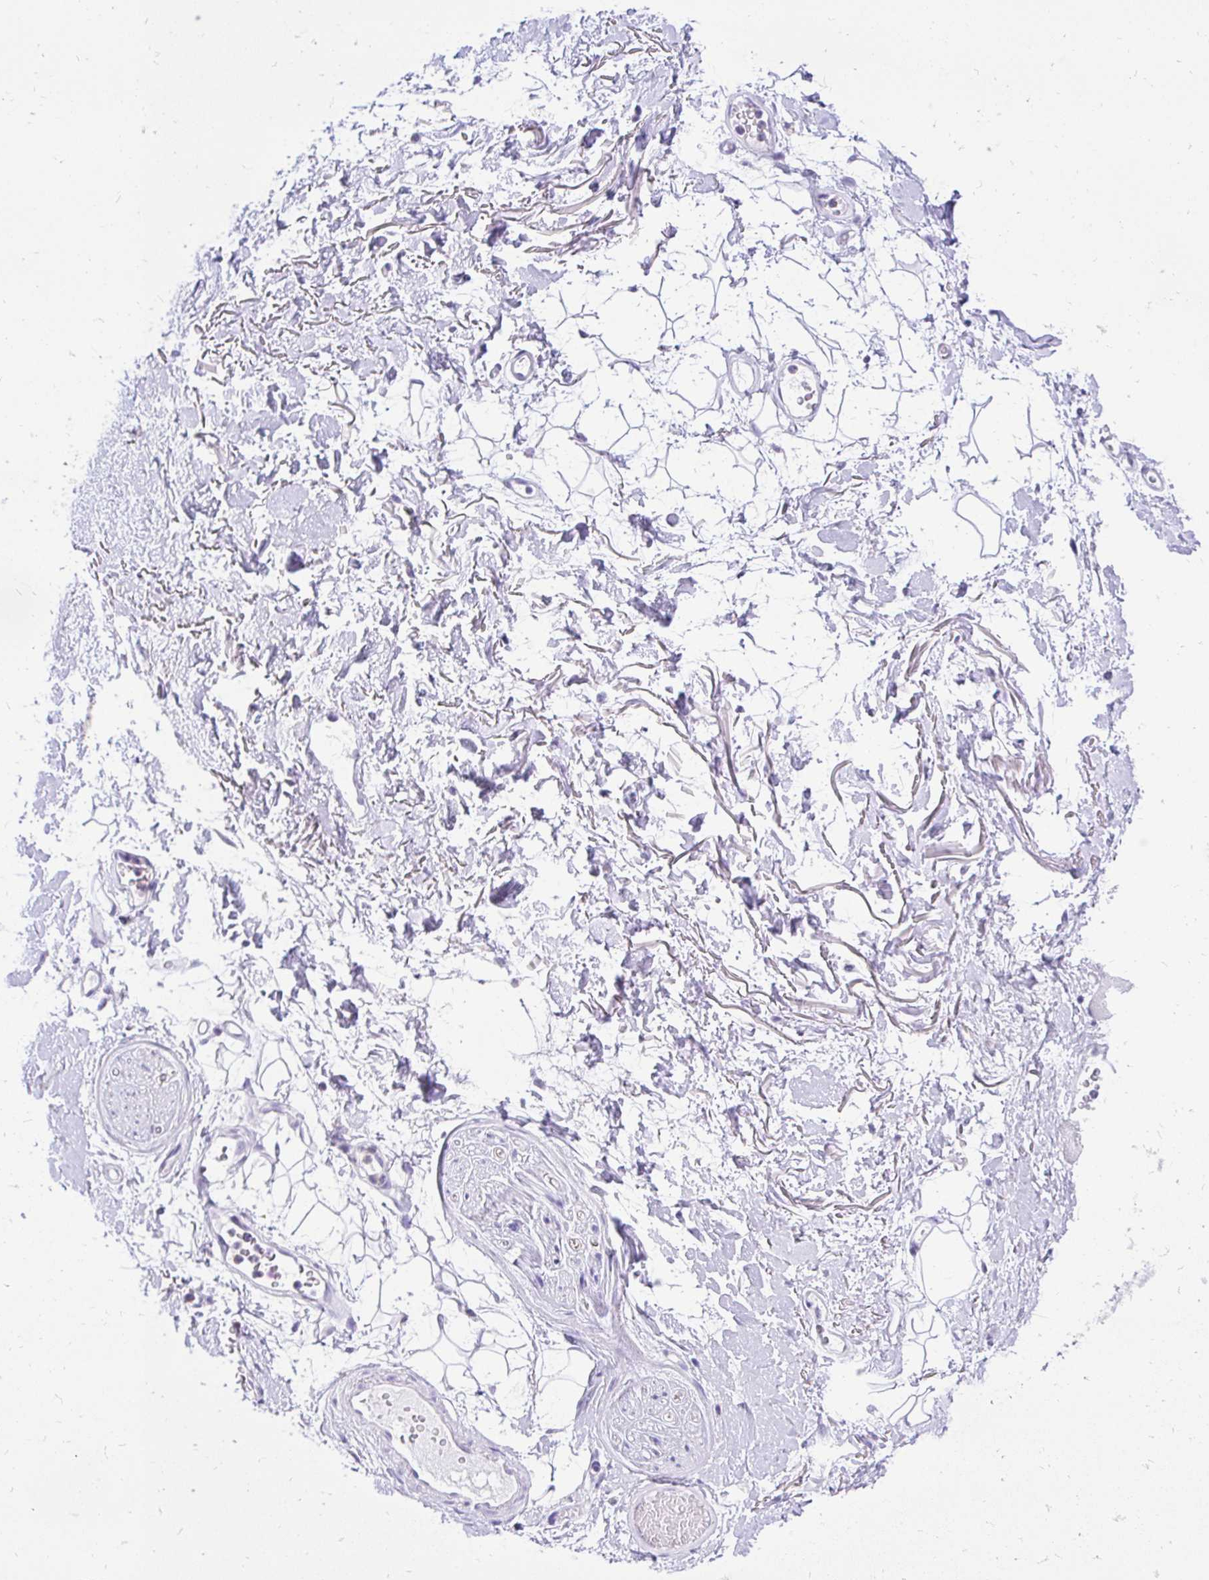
{"staining": {"intensity": "negative", "quantity": "none", "location": "none"}, "tissue": "adipose tissue", "cell_type": "Adipocytes", "image_type": "normal", "snomed": [{"axis": "morphology", "description": "Normal tissue, NOS"}, {"axis": "topography", "description": "Anal"}, {"axis": "topography", "description": "Peripheral nerve tissue"}], "caption": "IHC of unremarkable human adipose tissue reveals no staining in adipocytes. Nuclei are stained in blue.", "gene": "FATE1", "patient": {"sex": "male", "age": 78}}